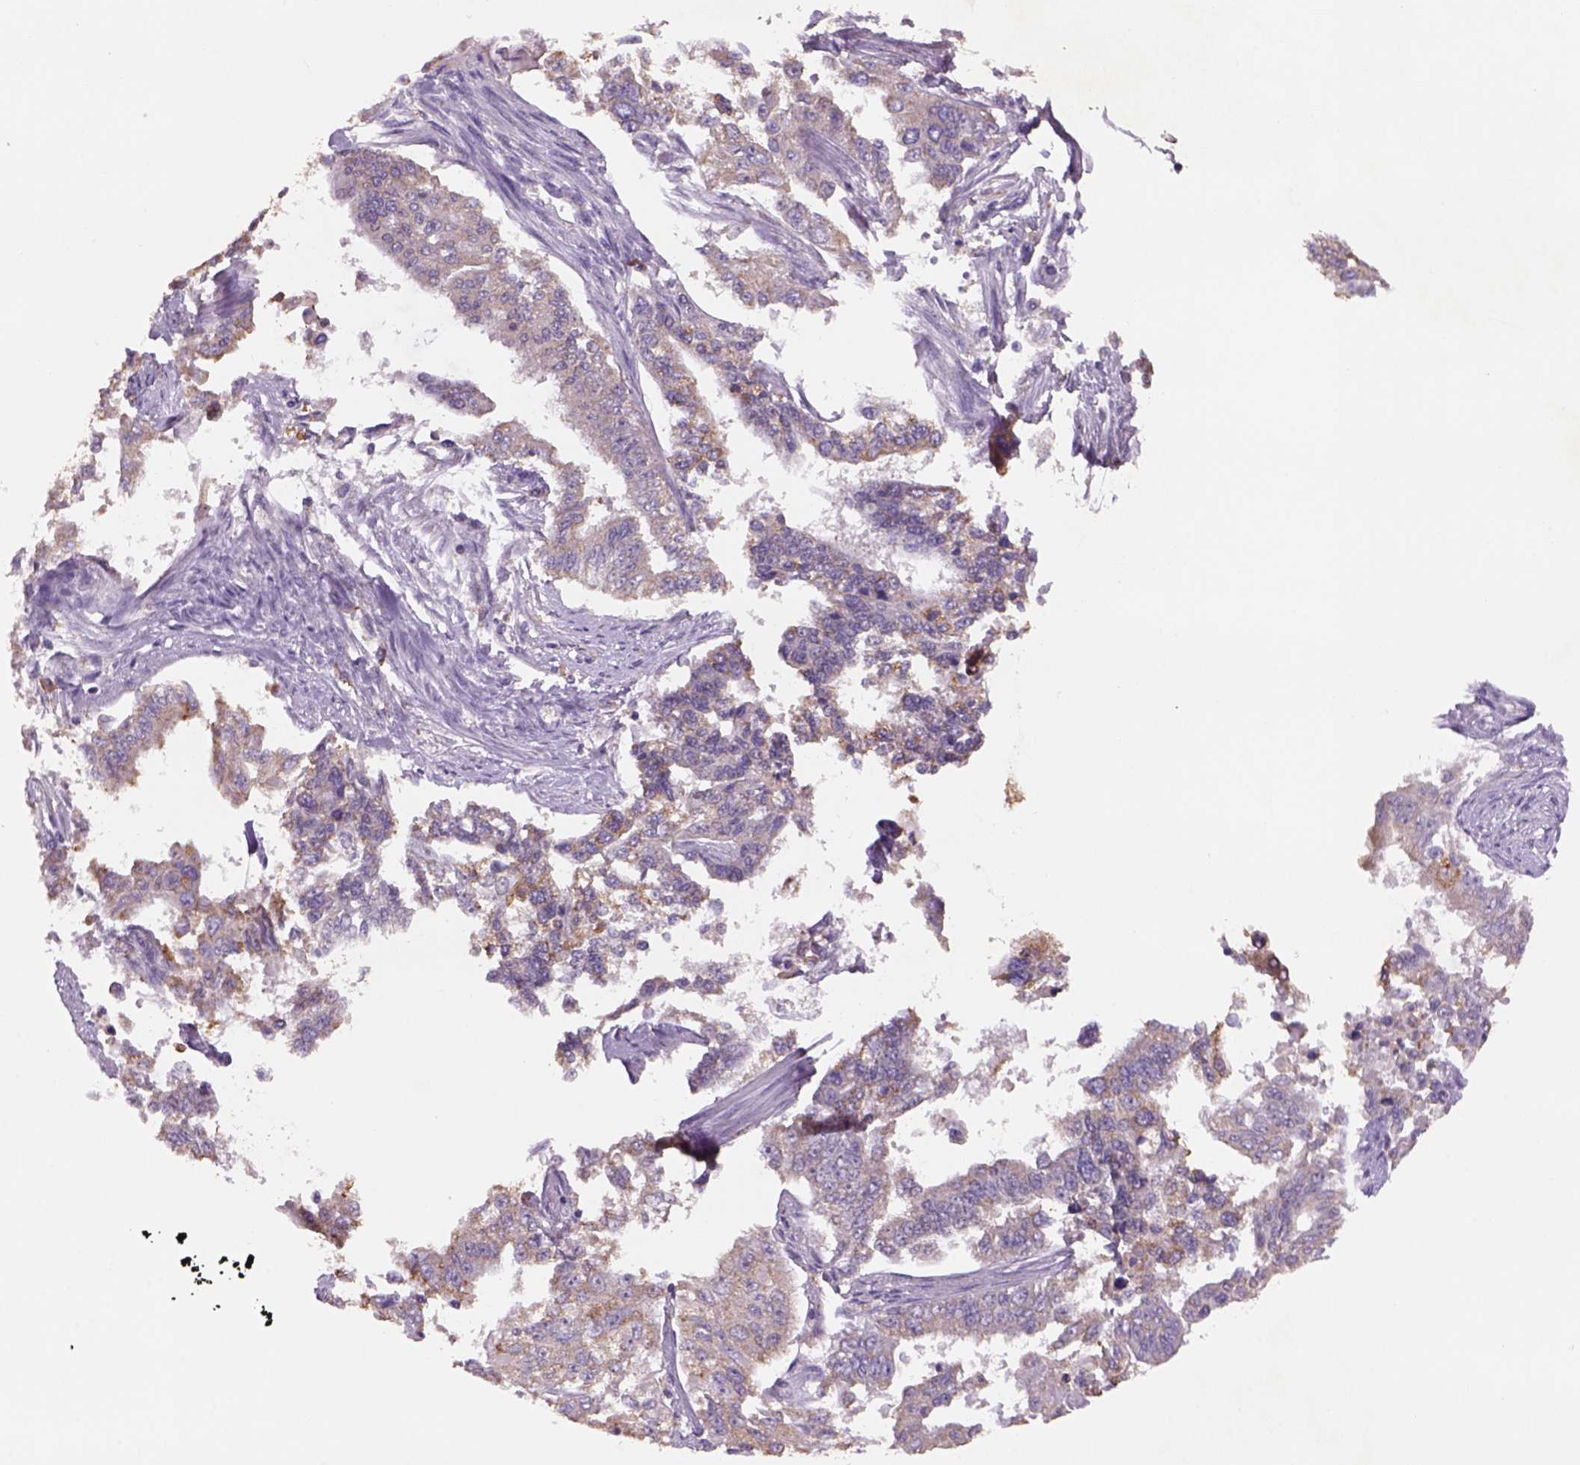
{"staining": {"intensity": "weak", "quantity": ">75%", "location": "cytoplasmic/membranous"}, "tissue": "endometrial cancer", "cell_type": "Tumor cells", "image_type": "cancer", "snomed": [{"axis": "morphology", "description": "Adenocarcinoma, NOS"}, {"axis": "topography", "description": "Uterus"}], "caption": "Weak cytoplasmic/membranous protein staining is present in approximately >75% of tumor cells in endometrial cancer.", "gene": "NAALAD2", "patient": {"sex": "female", "age": 59}}